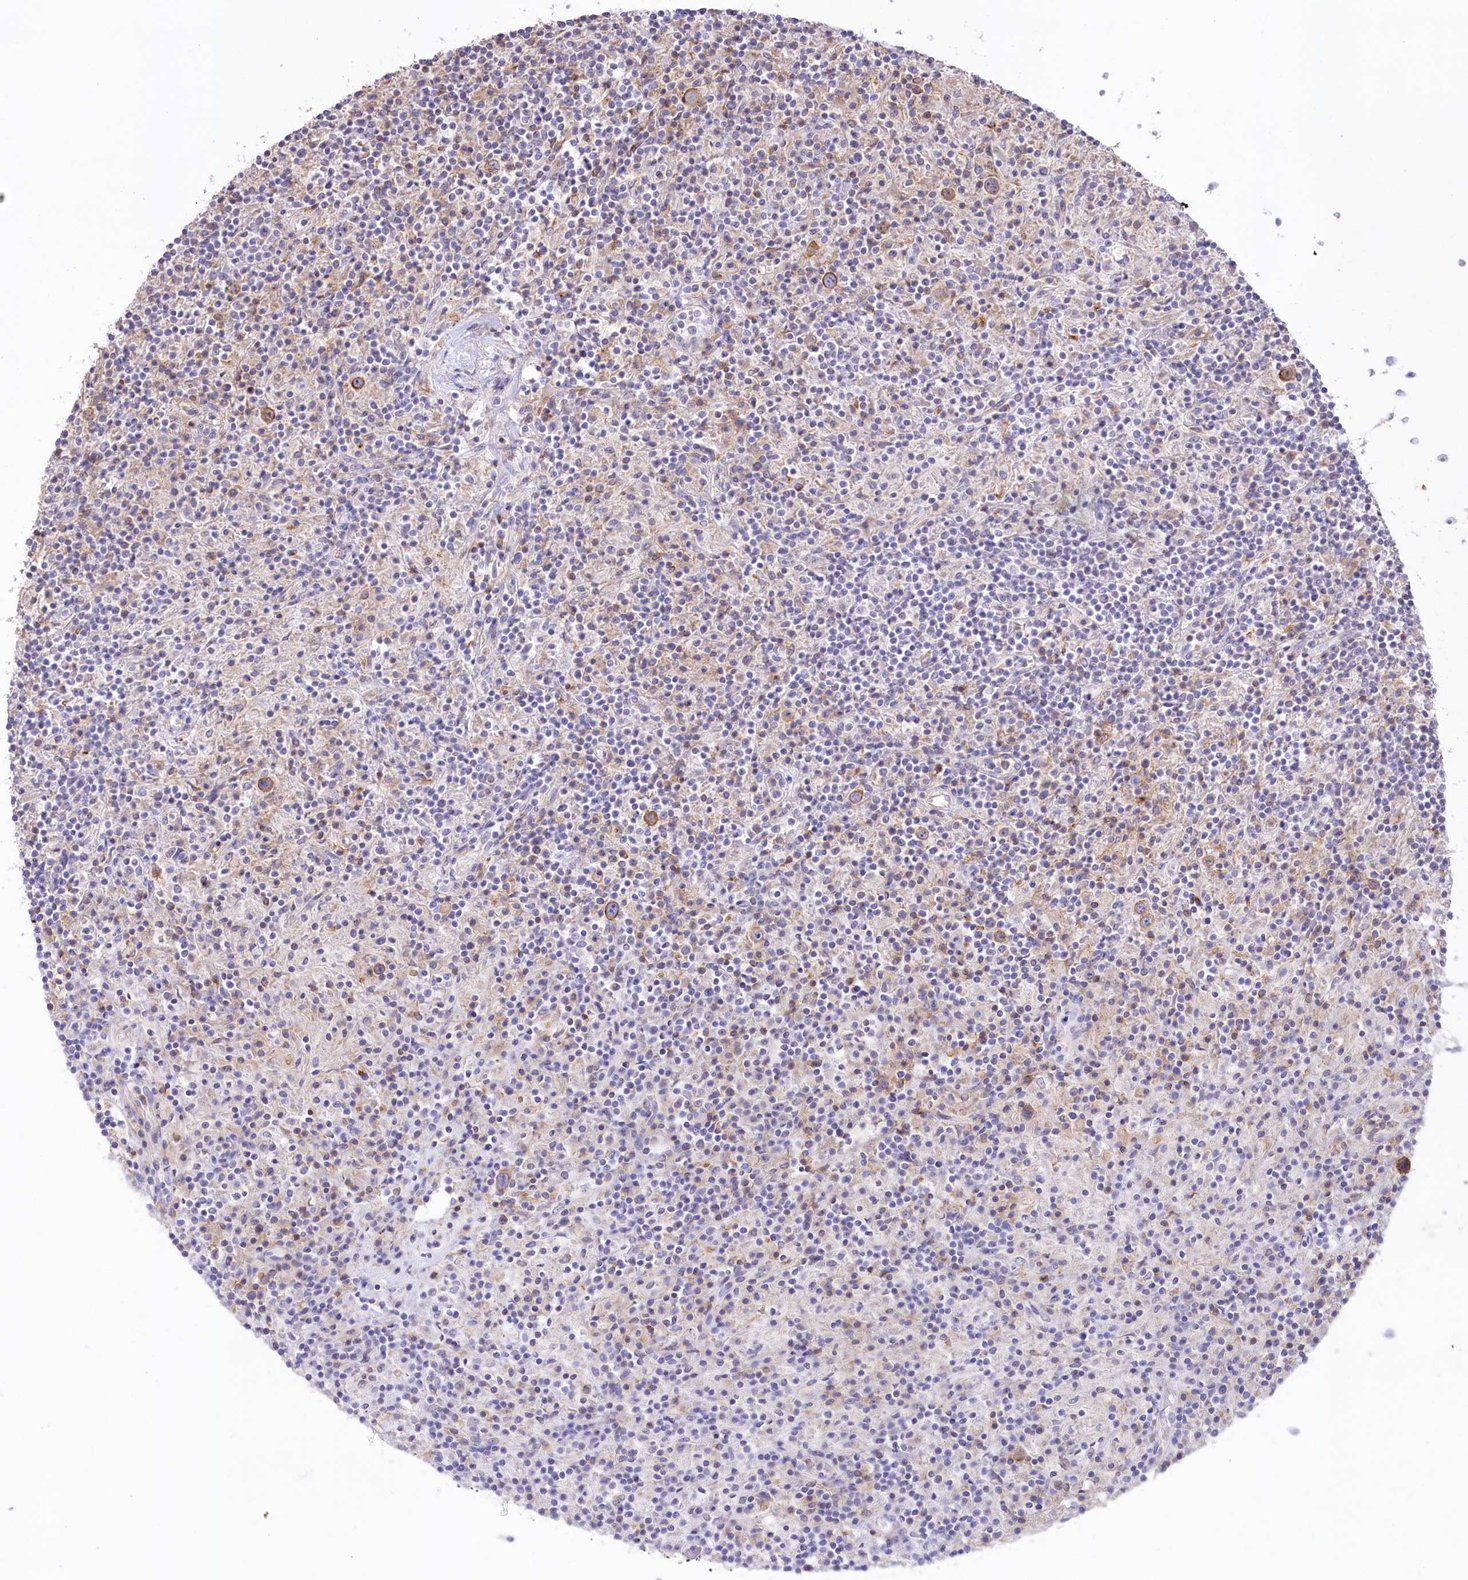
{"staining": {"intensity": "moderate", "quantity": ">75%", "location": "cytoplasmic/membranous,nuclear"}, "tissue": "lymphoma", "cell_type": "Tumor cells", "image_type": "cancer", "snomed": [{"axis": "morphology", "description": "Hodgkin's disease, NOS"}, {"axis": "topography", "description": "Lymph node"}], "caption": "Protein expression analysis of Hodgkin's disease exhibits moderate cytoplasmic/membranous and nuclear staining in about >75% of tumor cells.", "gene": "SLC6A11", "patient": {"sex": "male", "age": 70}}